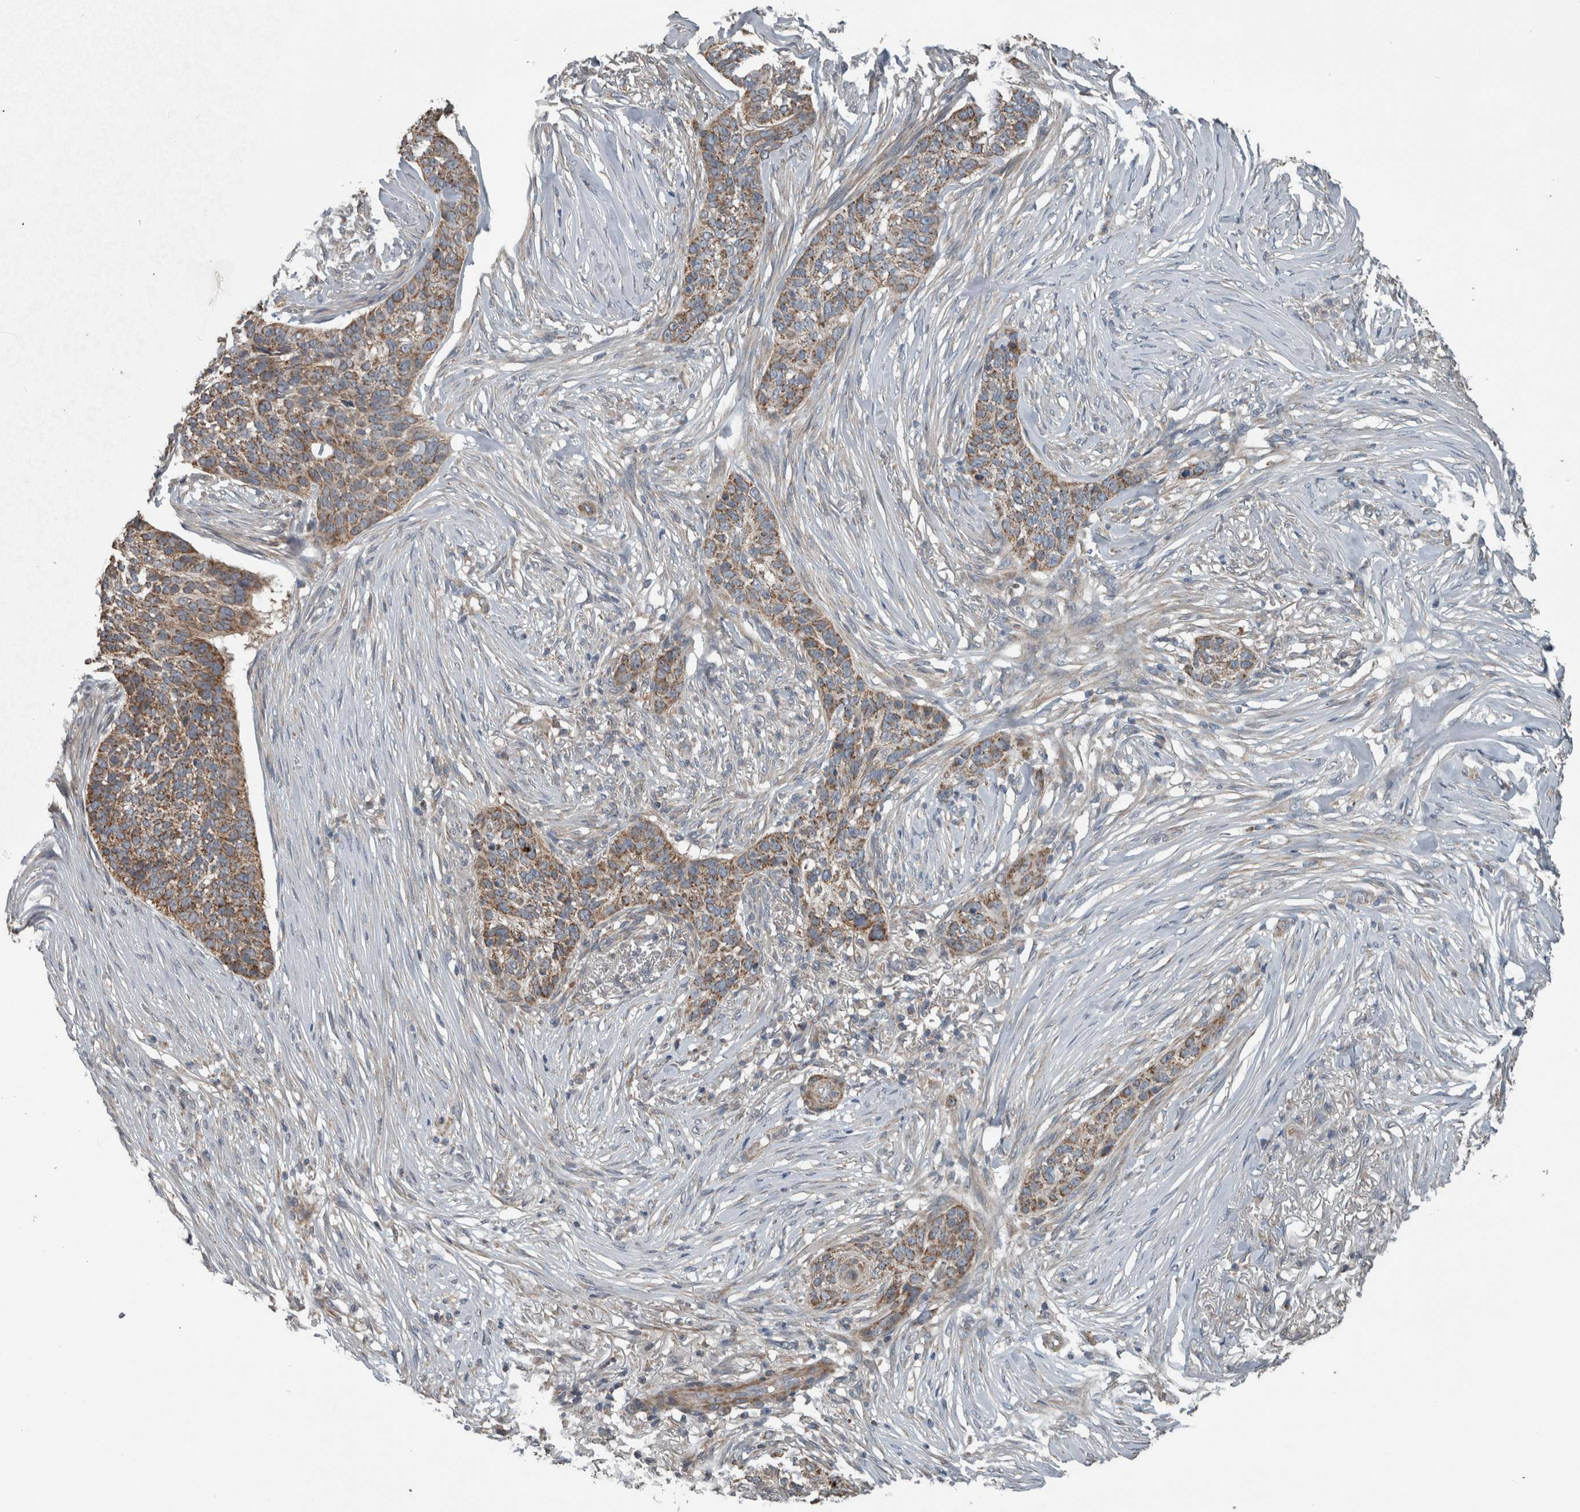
{"staining": {"intensity": "moderate", "quantity": ">75%", "location": "cytoplasmic/membranous"}, "tissue": "skin cancer", "cell_type": "Tumor cells", "image_type": "cancer", "snomed": [{"axis": "morphology", "description": "Basal cell carcinoma"}, {"axis": "topography", "description": "Skin"}], "caption": "Basal cell carcinoma (skin) stained with DAB (3,3'-diaminobenzidine) immunohistochemistry (IHC) shows medium levels of moderate cytoplasmic/membranous staining in approximately >75% of tumor cells. (Brightfield microscopy of DAB IHC at high magnification).", "gene": "ARMC1", "patient": {"sex": "male", "age": 85}}